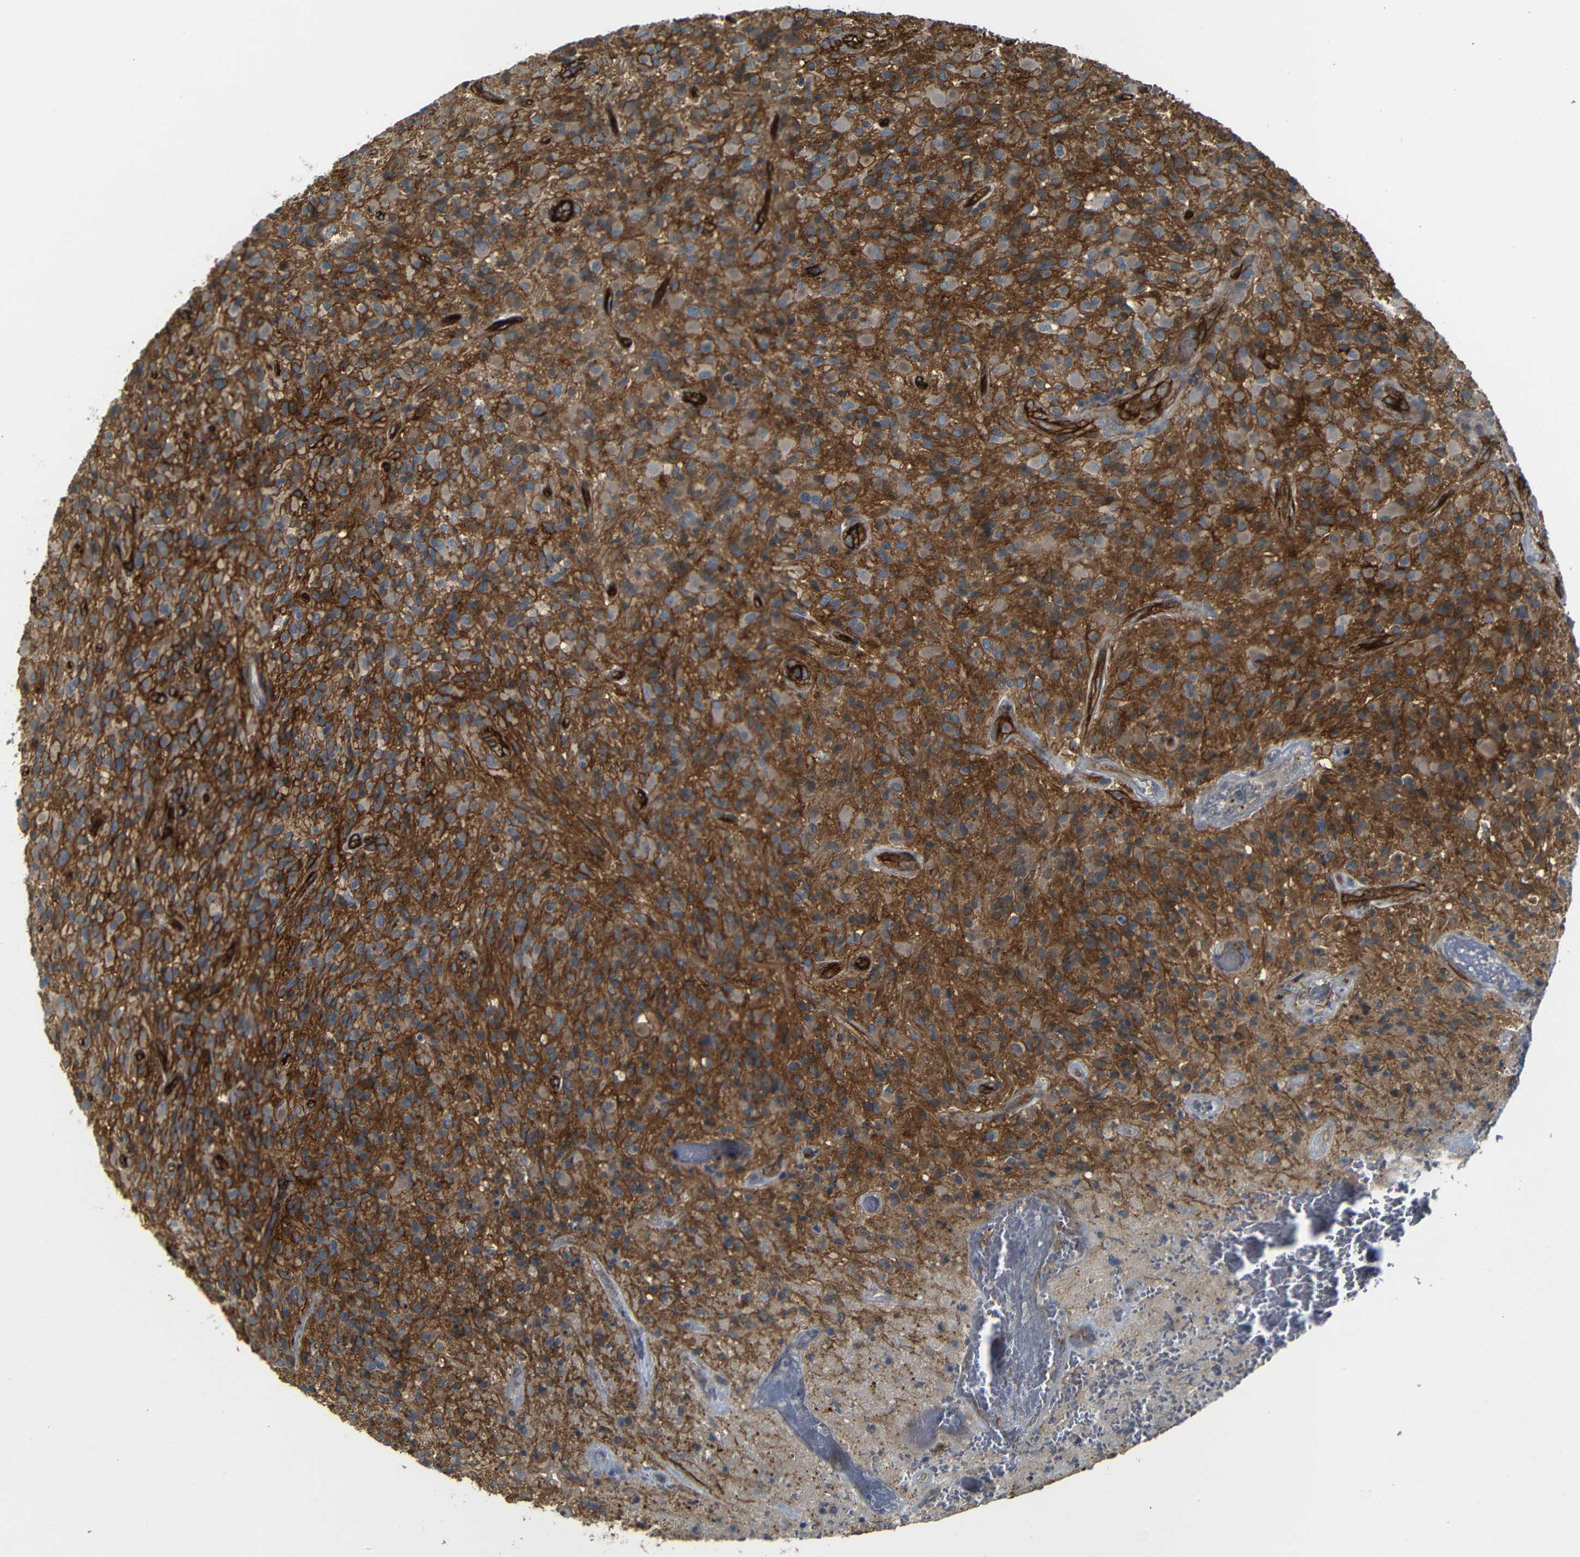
{"staining": {"intensity": "moderate", "quantity": ">75%", "location": "cytoplasmic/membranous"}, "tissue": "glioma", "cell_type": "Tumor cells", "image_type": "cancer", "snomed": [{"axis": "morphology", "description": "Glioma, malignant, High grade"}, {"axis": "topography", "description": "Brain"}], "caption": "The photomicrograph demonstrates staining of high-grade glioma (malignant), revealing moderate cytoplasmic/membranous protein positivity (brown color) within tumor cells. (DAB (3,3'-diaminobenzidine) IHC with brightfield microscopy, high magnification).", "gene": "RELL1", "patient": {"sex": "male", "age": 71}}